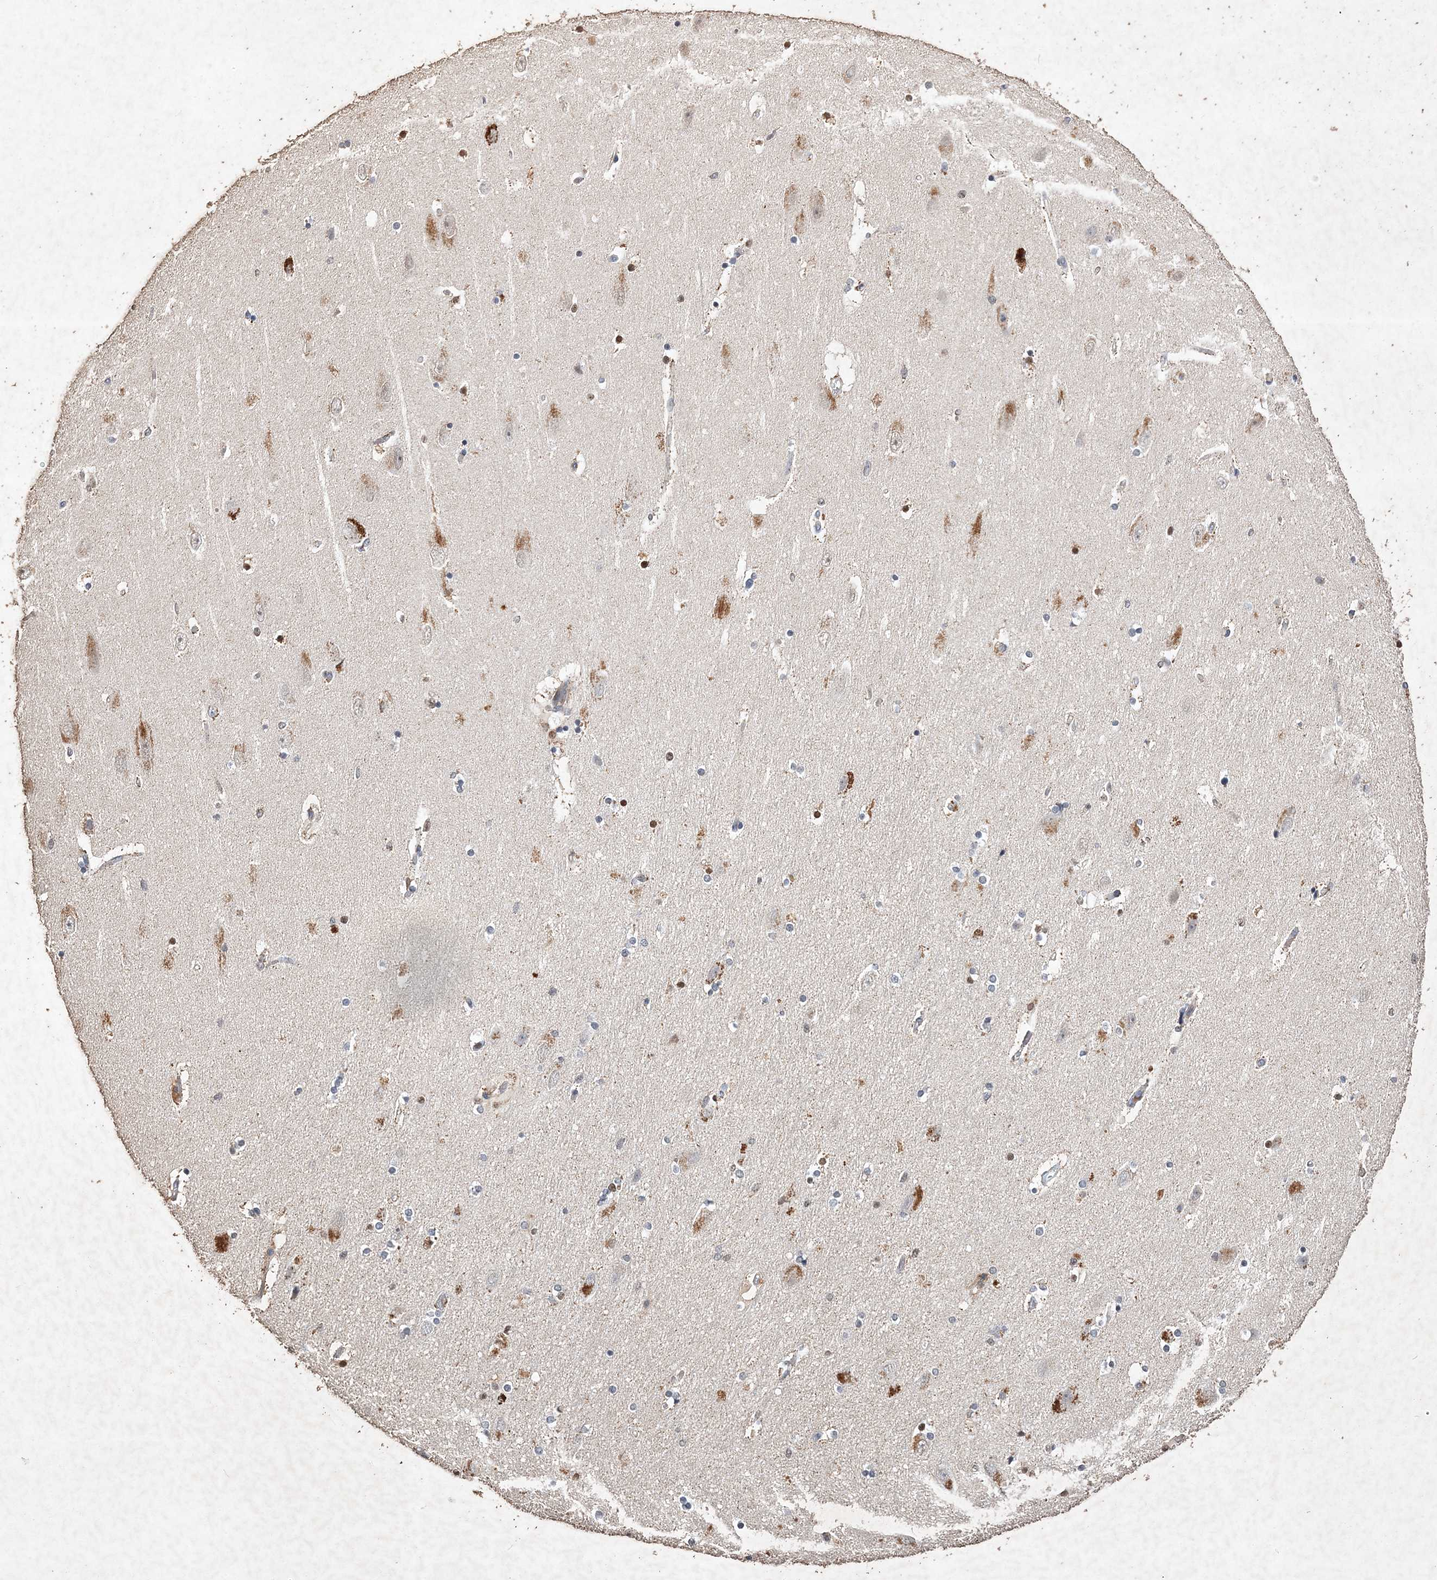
{"staining": {"intensity": "moderate", "quantity": "<25%", "location": "nuclear"}, "tissue": "hippocampus", "cell_type": "Glial cells", "image_type": "normal", "snomed": [{"axis": "morphology", "description": "Normal tissue, NOS"}, {"axis": "topography", "description": "Hippocampus"}], "caption": "Immunohistochemical staining of unremarkable human hippocampus exhibits moderate nuclear protein staining in approximately <25% of glial cells.", "gene": "C3orf38", "patient": {"sex": "female", "age": 54}}